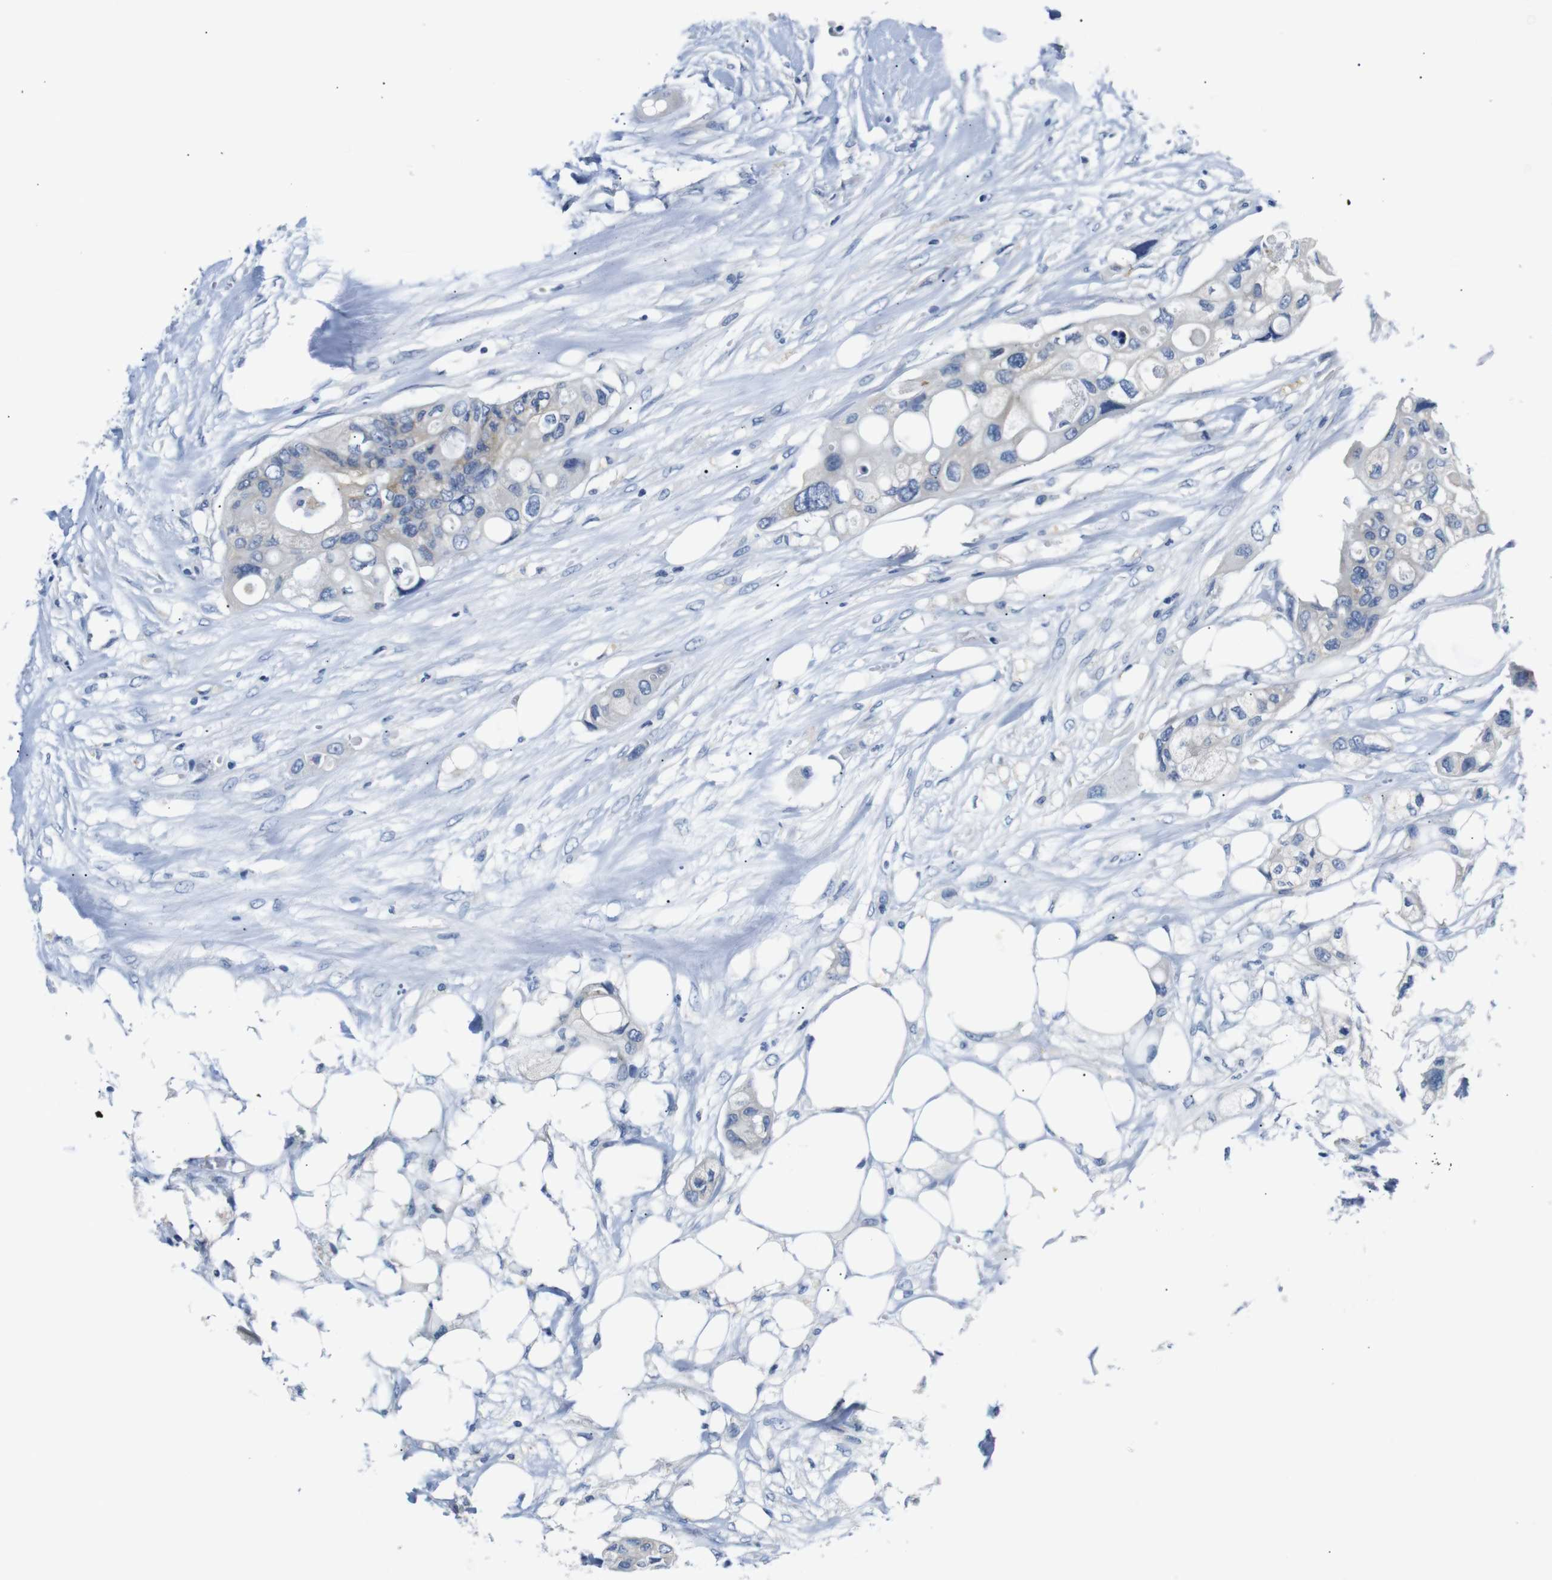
{"staining": {"intensity": "weak", "quantity": "<25%", "location": "cytoplasmic/membranous"}, "tissue": "colorectal cancer", "cell_type": "Tumor cells", "image_type": "cancer", "snomed": [{"axis": "morphology", "description": "Adenocarcinoma, NOS"}, {"axis": "topography", "description": "Colon"}], "caption": "An IHC image of colorectal cancer is shown. There is no staining in tumor cells of colorectal cancer.", "gene": "DCP1A", "patient": {"sex": "female", "age": 57}}